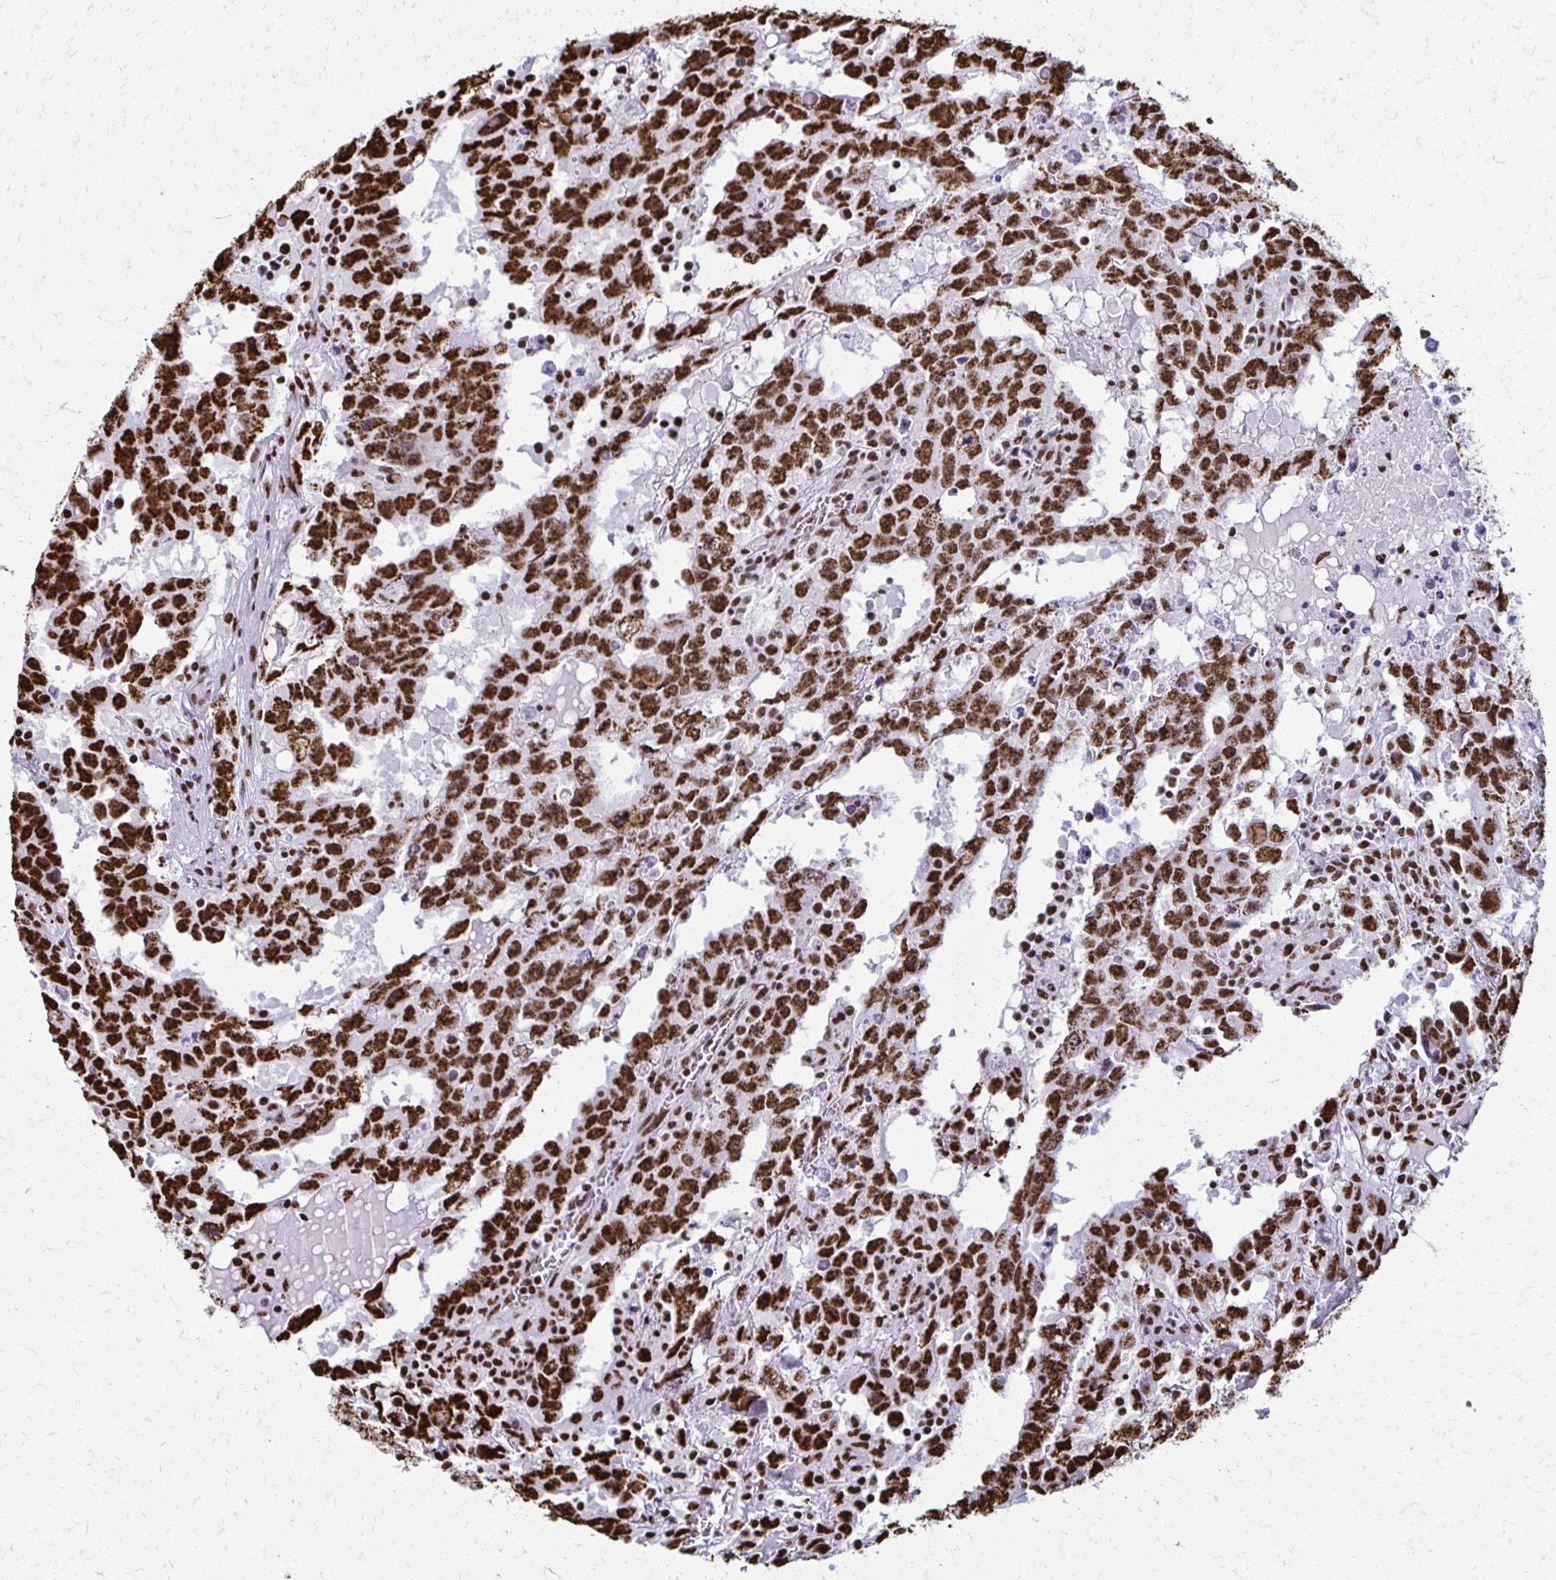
{"staining": {"intensity": "strong", "quantity": ">75%", "location": "nuclear"}, "tissue": "testis cancer", "cell_type": "Tumor cells", "image_type": "cancer", "snomed": [{"axis": "morphology", "description": "Carcinoma, Embryonal, NOS"}, {"axis": "topography", "description": "Testis"}], "caption": "High-power microscopy captured an immunohistochemistry photomicrograph of embryonal carcinoma (testis), revealing strong nuclear positivity in approximately >75% of tumor cells. (IHC, brightfield microscopy, high magnification).", "gene": "NONO", "patient": {"sex": "male", "age": 22}}